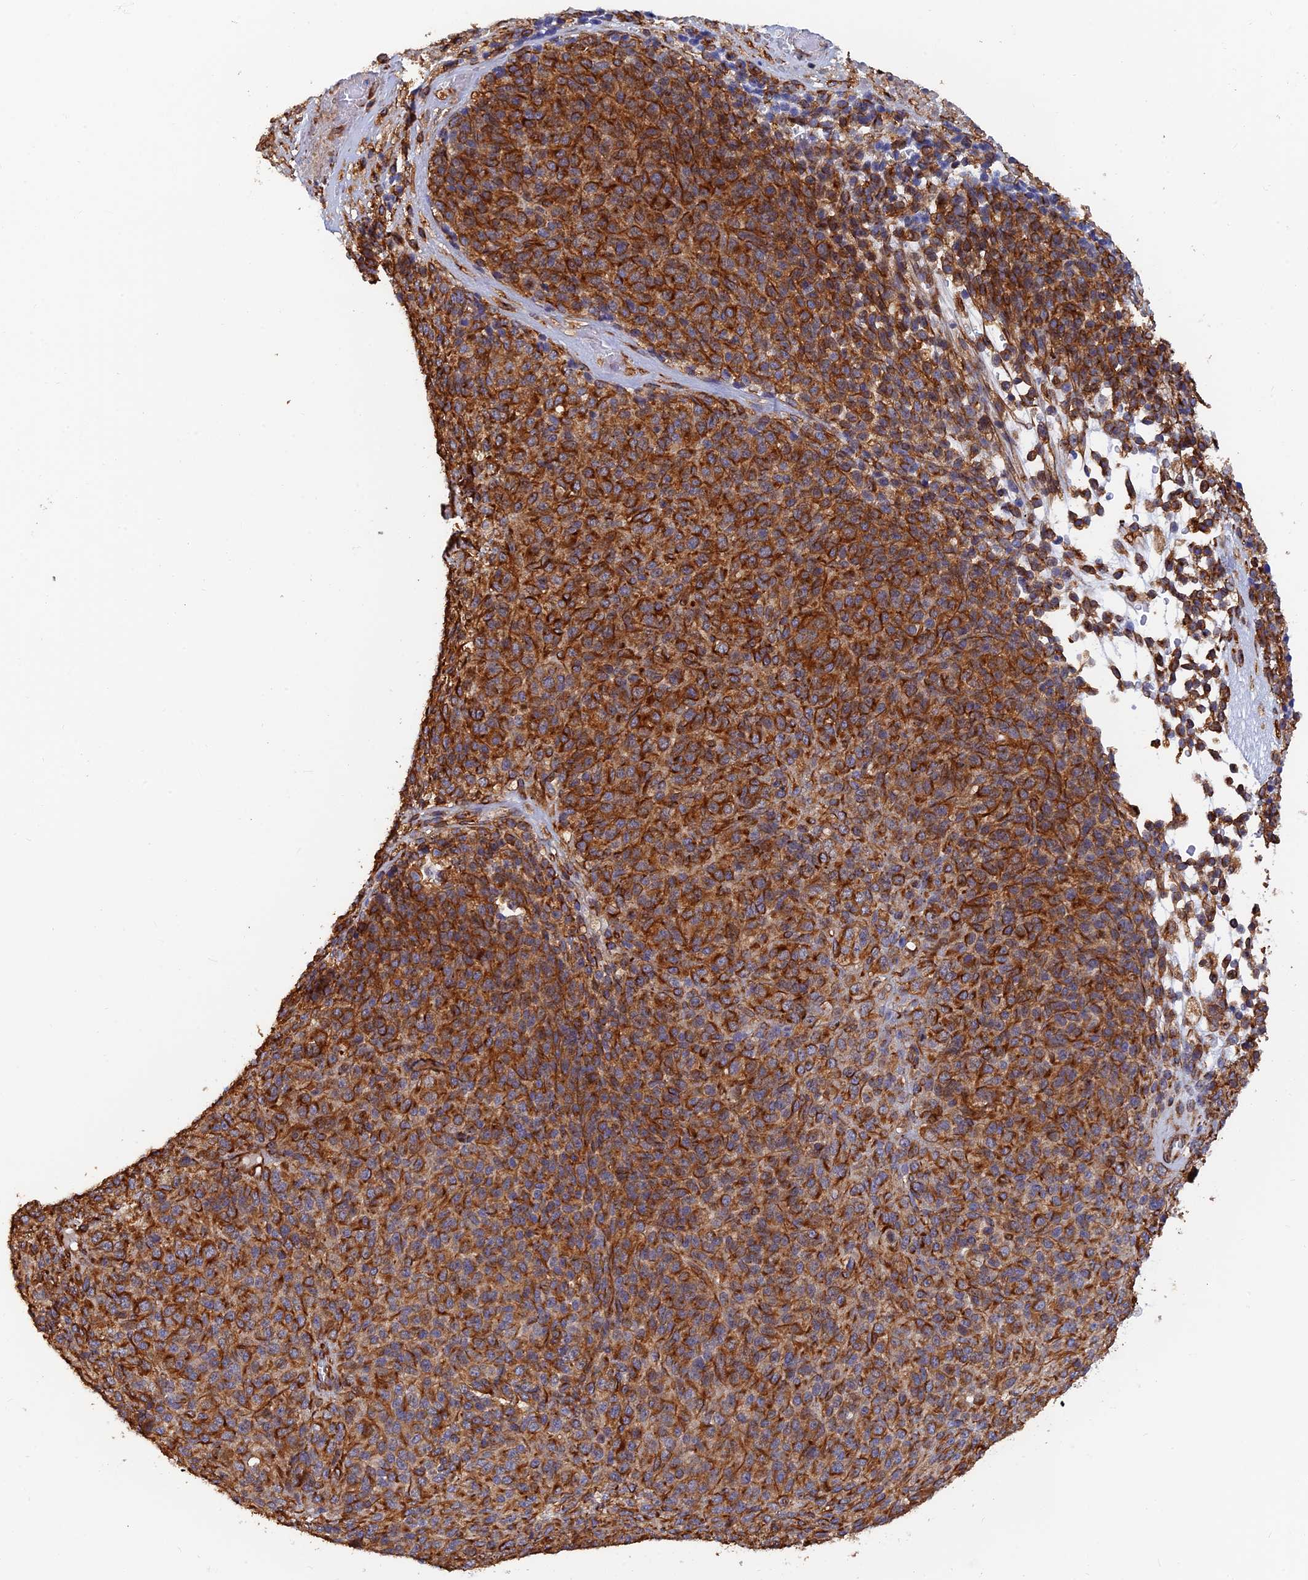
{"staining": {"intensity": "strong", "quantity": ">75%", "location": "cytoplasmic/membranous"}, "tissue": "melanoma", "cell_type": "Tumor cells", "image_type": "cancer", "snomed": [{"axis": "morphology", "description": "Malignant melanoma, Metastatic site"}, {"axis": "topography", "description": "Brain"}], "caption": "About >75% of tumor cells in melanoma display strong cytoplasmic/membranous protein staining as visualized by brown immunohistochemical staining.", "gene": "WBP11", "patient": {"sex": "female", "age": 56}}